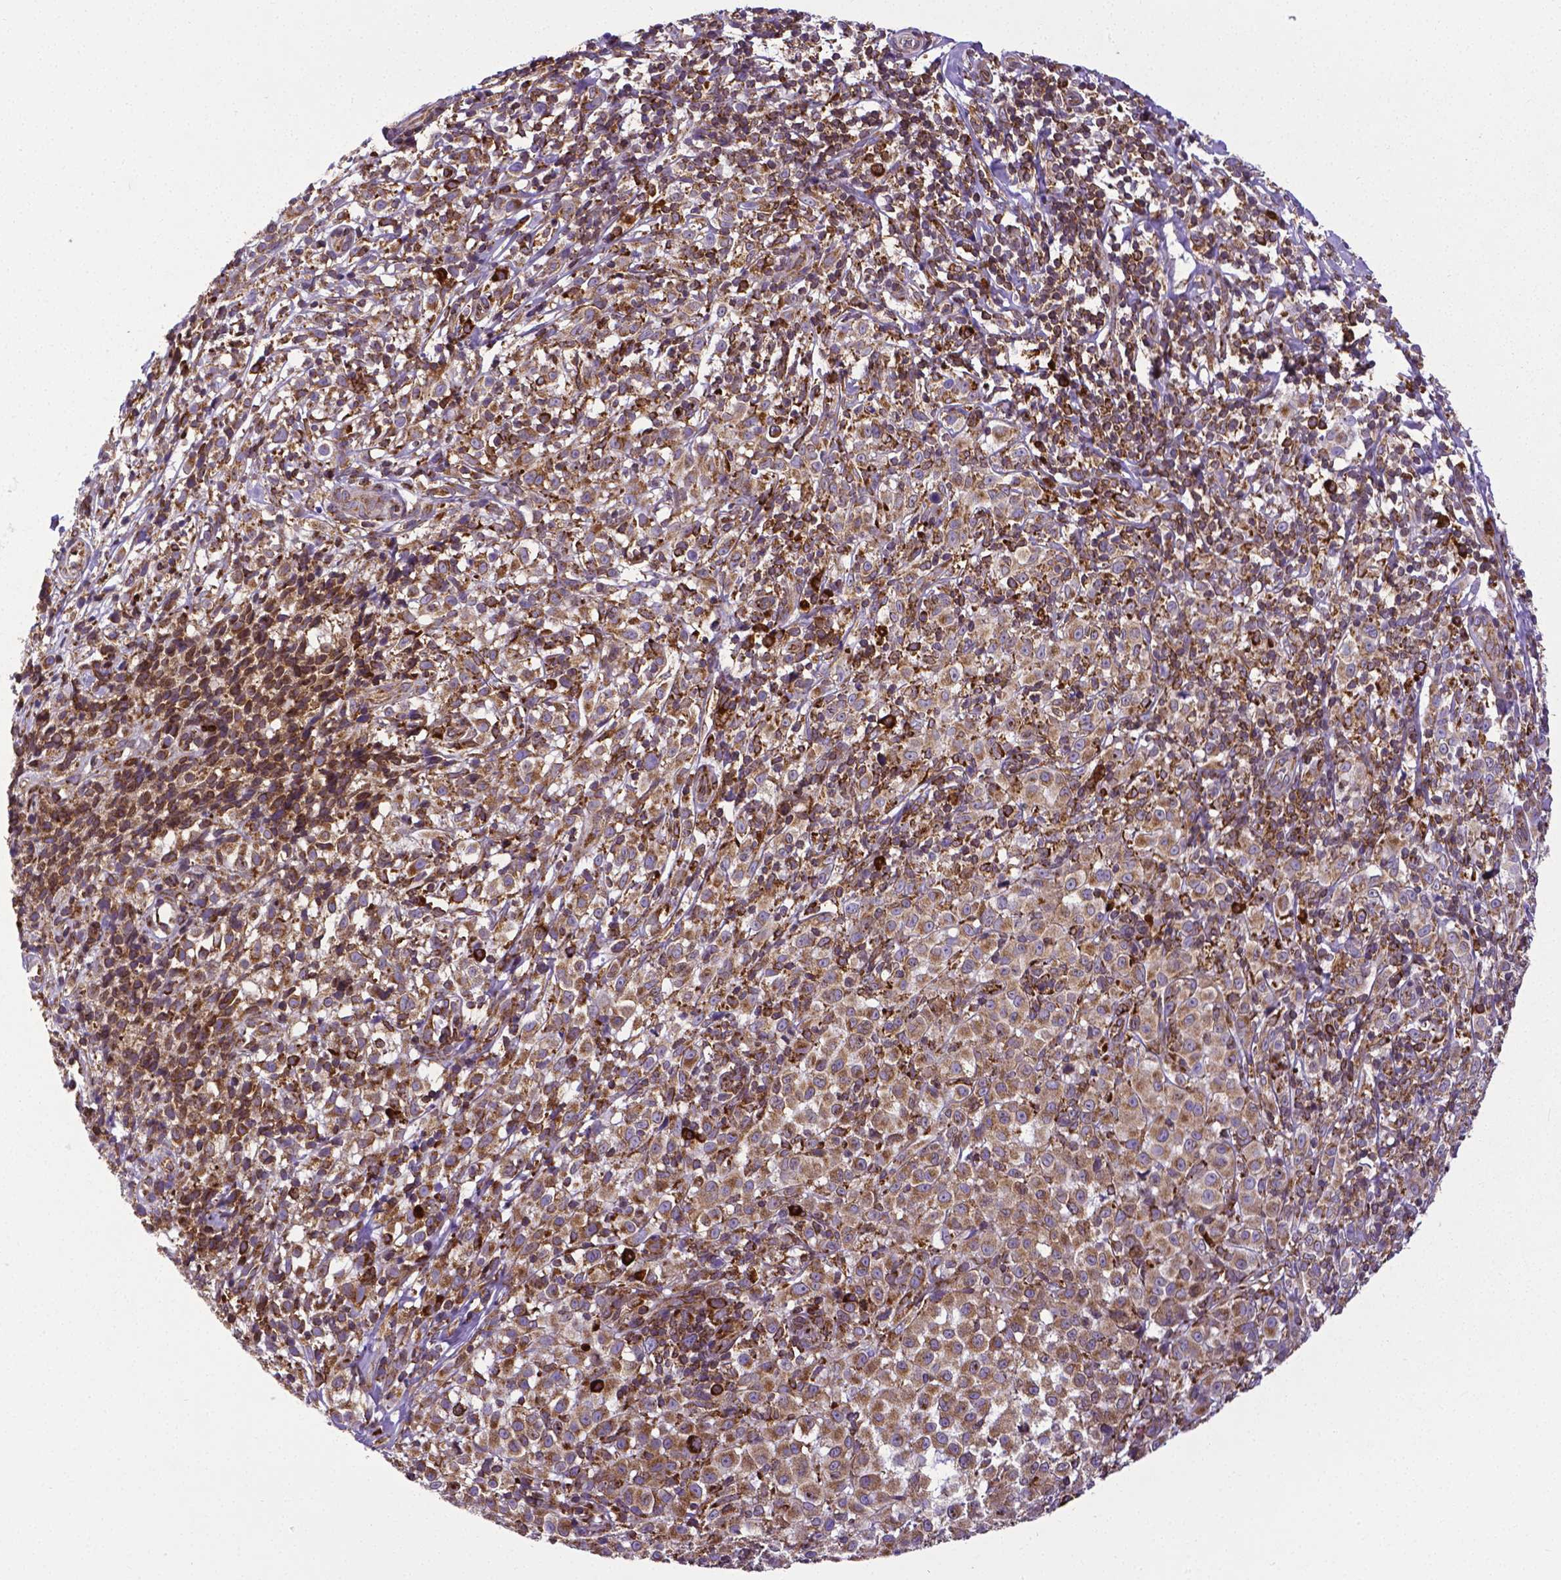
{"staining": {"intensity": "moderate", "quantity": ">75%", "location": "cytoplasmic/membranous"}, "tissue": "melanoma", "cell_type": "Tumor cells", "image_type": "cancer", "snomed": [{"axis": "morphology", "description": "Malignant melanoma, NOS"}, {"axis": "topography", "description": "Skin"}], "caption": "Tumor cells exhibit medium levels of moderate cytoplasmic/membranous expression in about >75% of cells in human melanoma.", "gene": "MTDH", "patient": {"sex": "male", "age": 85}}